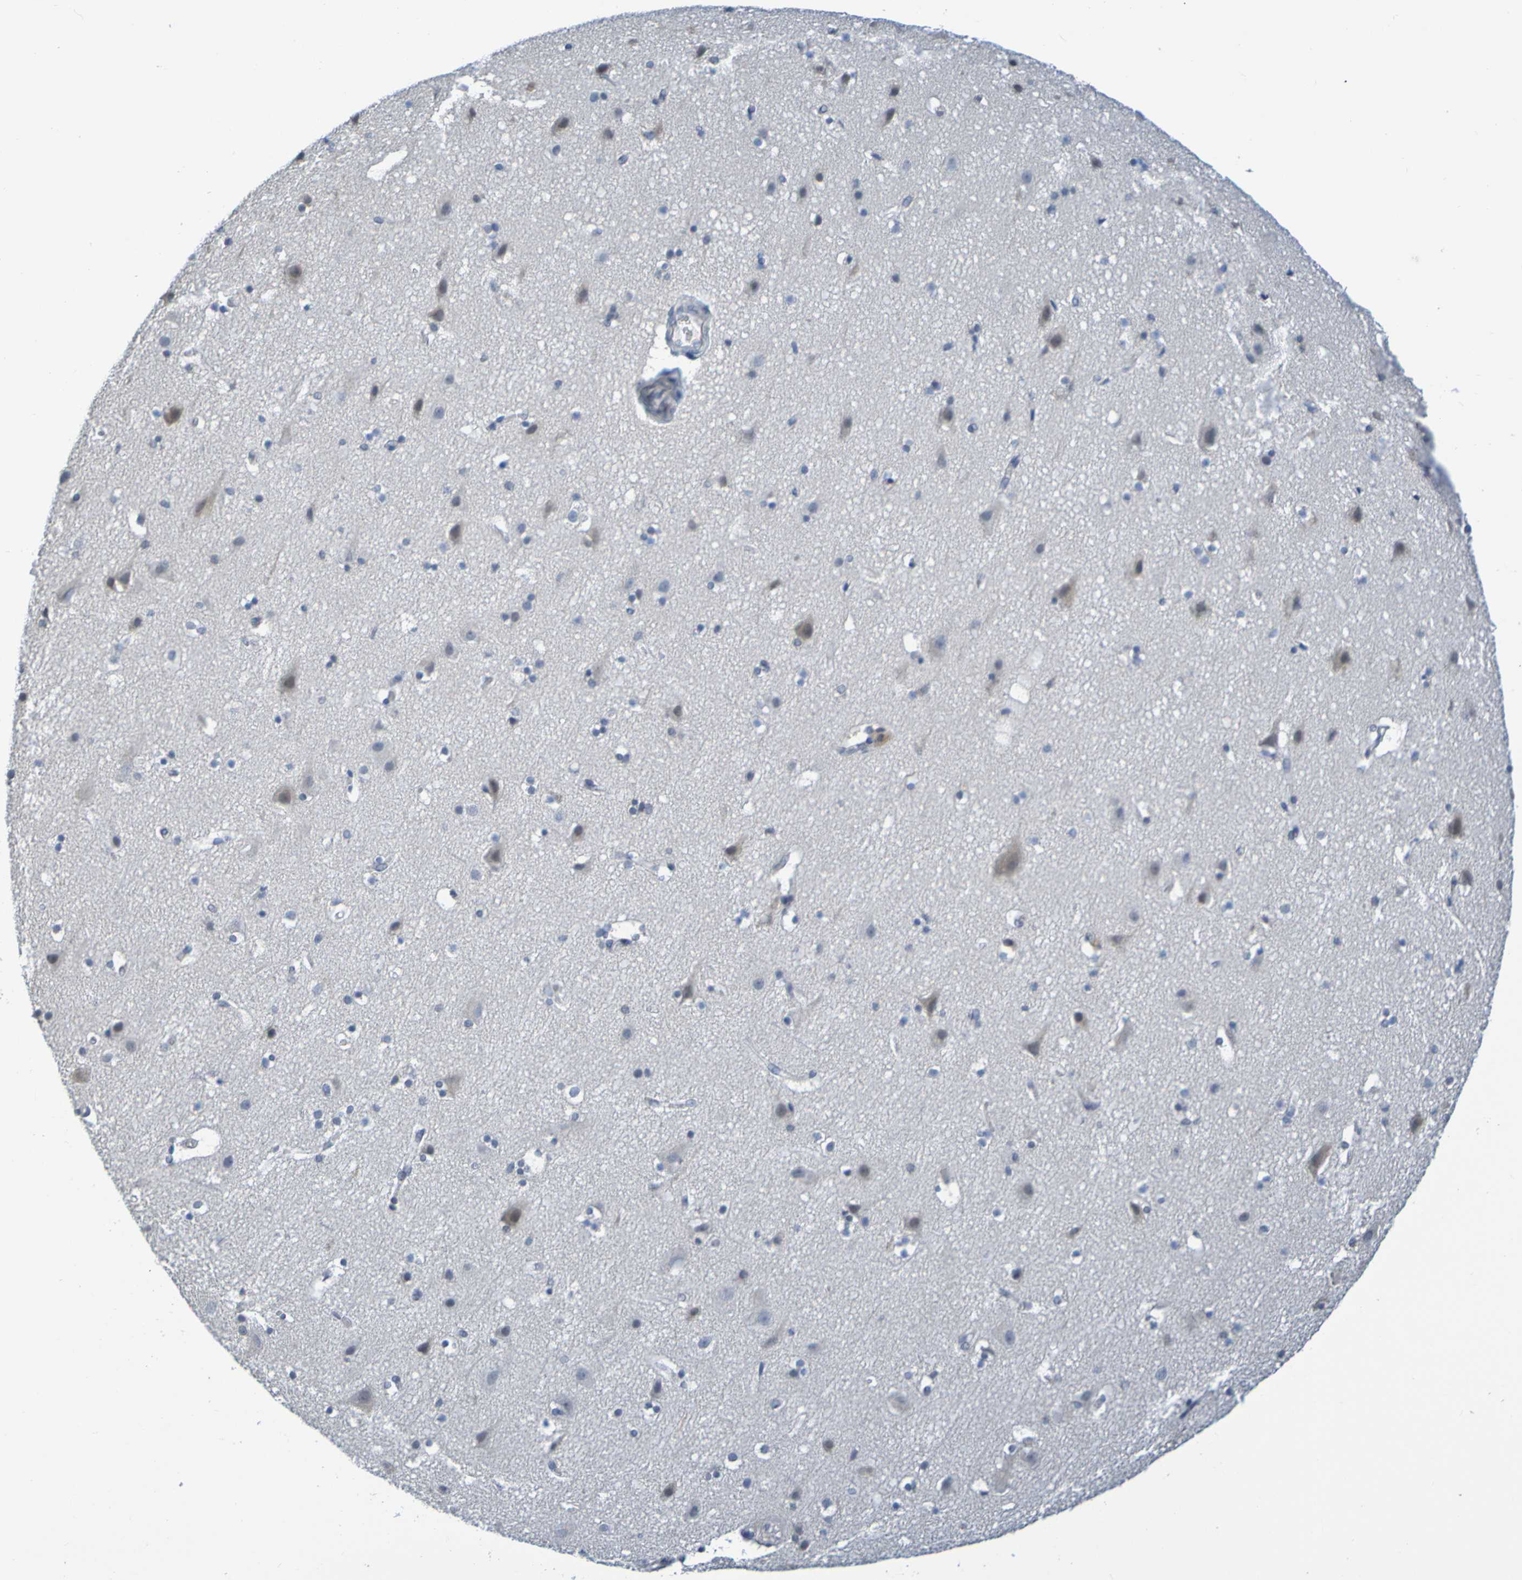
{"staining": {"intensity": "negative", "quantity": "none", "location": "none"}, "tissue": "cerebral cortex", "cell_type": "Endothelial cells", "image_type": "normal", "snomed": [{"axis": "morphology", "description": "Normal tissue, NOS"}, {"axis": "topography", "description": "Cerebral cortex"}], "caption": "The immunohistochemistry histopathology image has no significant expression in endothelial cells of cerebral cortex.", "gene": "C3AR1", "patient": {"sex": "male", "age": 45}}